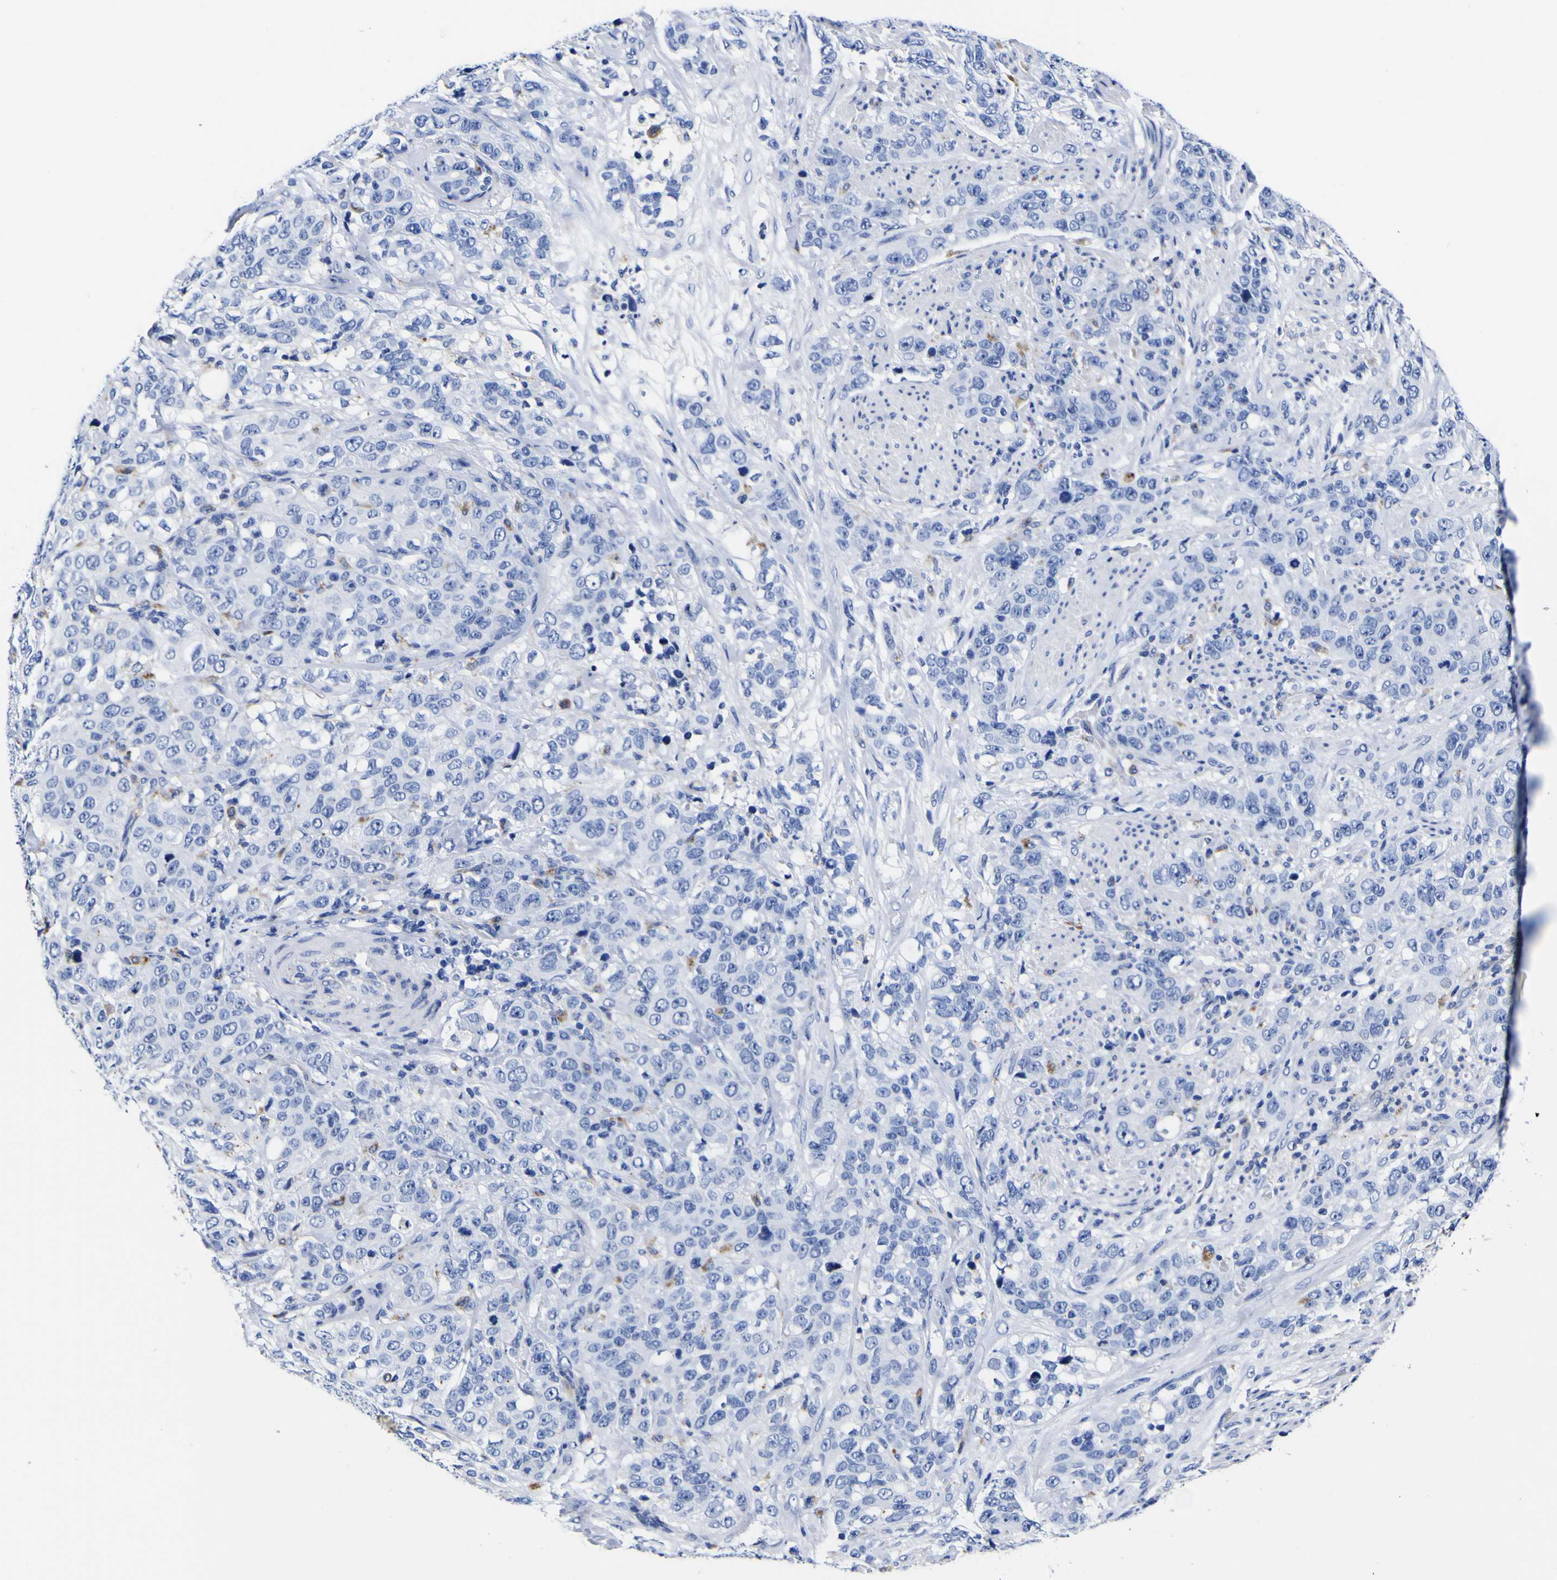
{"staining": {"intensity": "negative", "quantity": "none", "location": "none"}, "tissue": "stomach cancer", "cell_type": "Tumor cells", "image_type": "cancer", "snomed": [{"axis": "morphology", "description": "Adenocarcinoma, NOS"}, {"axis": "topography", "description": "Stomach"}], "caption": "Immunohistochemistry image of neoplastic tissue: stomach cancer (adenocarcinoma) stained with DAB (3,3'-diaminobenzidine) demonstrates no significant protein expression in tumor cells. The staining was performed using DAB to visualize the protein expression in brown, while the nuclei were stained in blue with hematoxylin (Magnification: 20x).", "gene": "HLA-DQA1", "patient": {"sex": "male", "age": 48}}